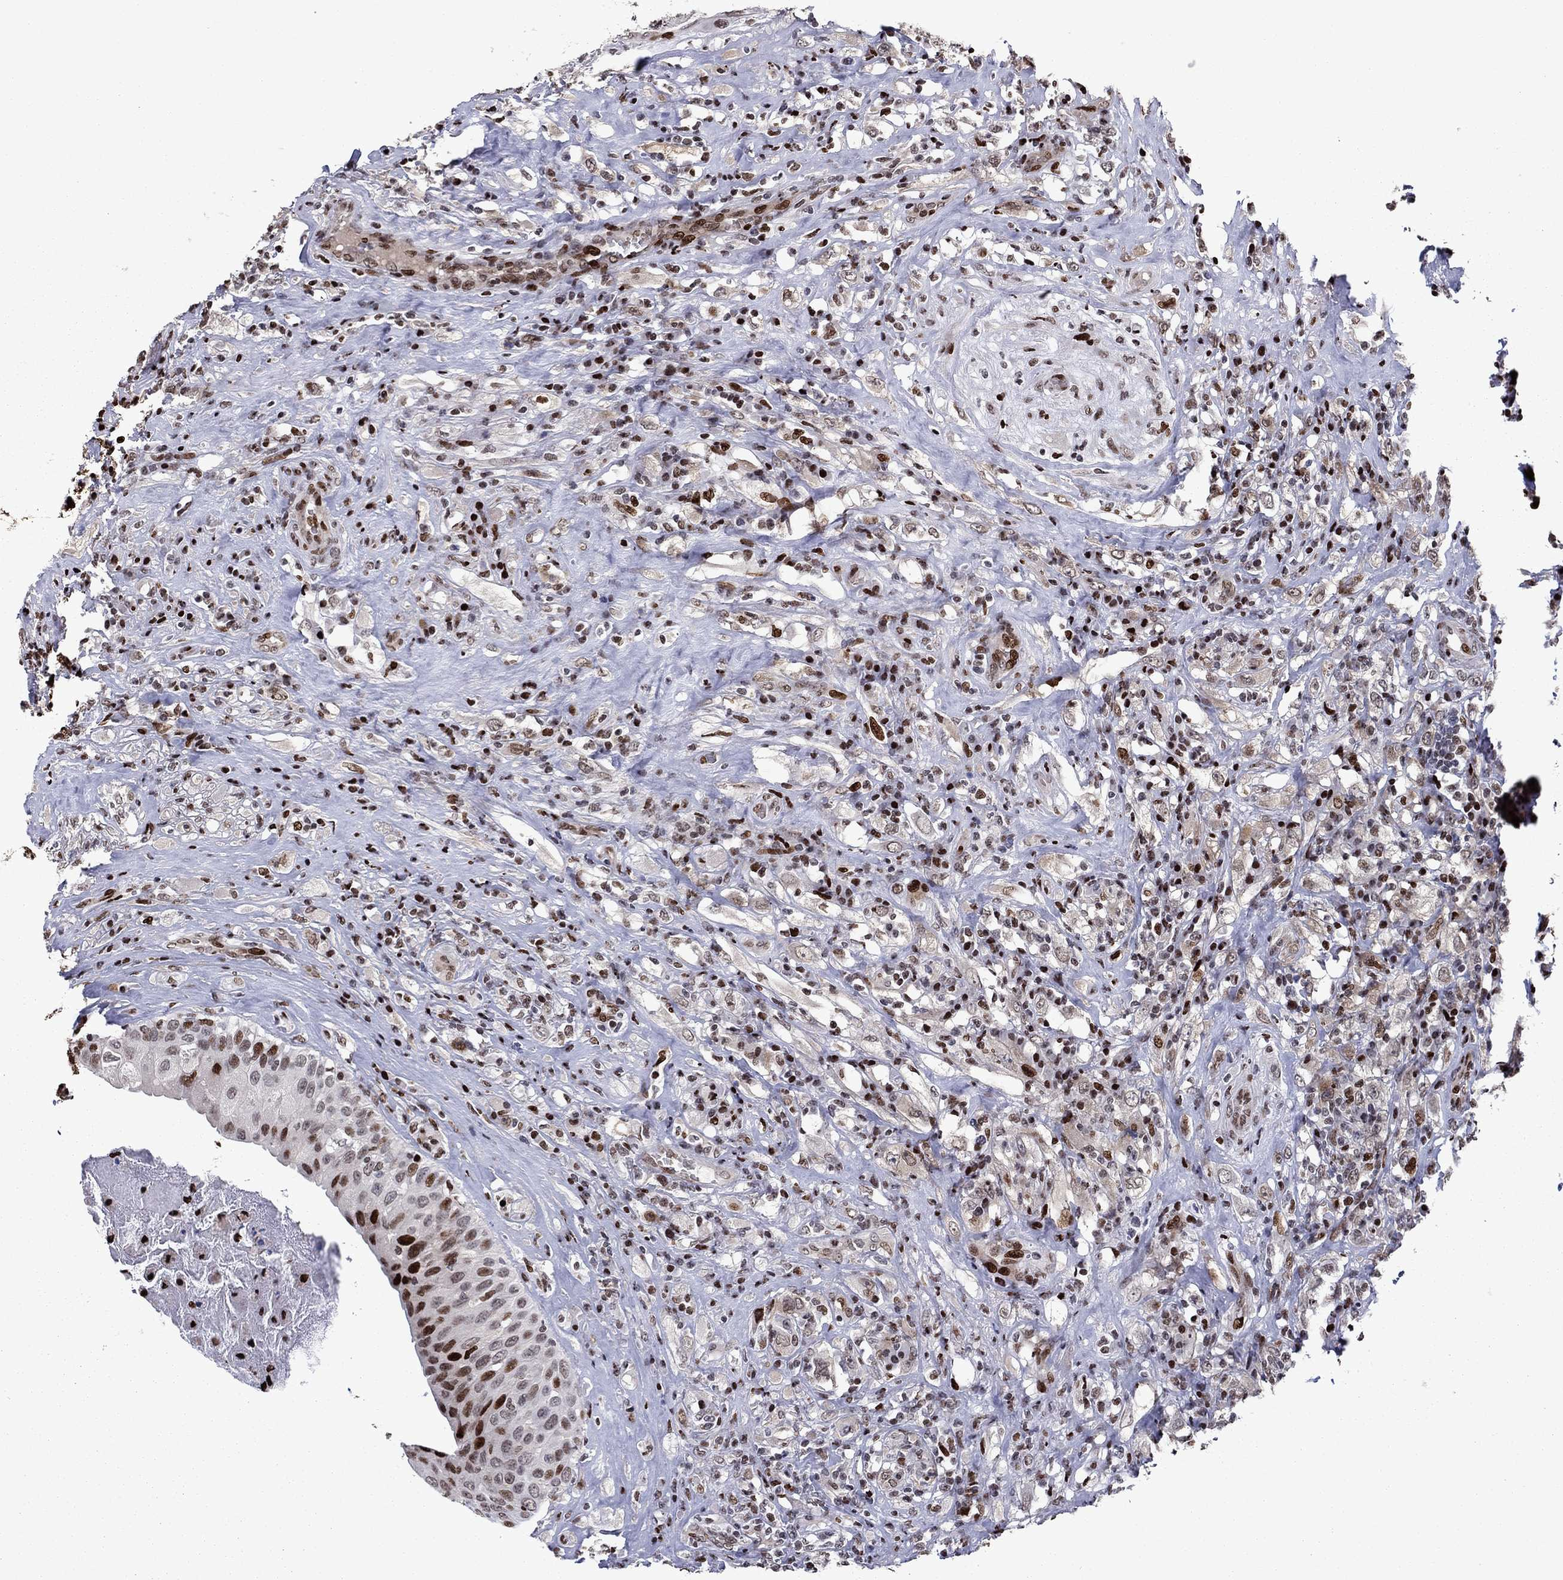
{"staining": {"intensity": "strong", "quantity": "<25%", "location": "nuclear"}, "tissue": "testis cancer", "cell_type": "Tumor cells", "image_type": "cancer", "snomed": [{"axis": "morphology", "description": "Necrosis, NOS"}, {"axis": "morphology", "description": "Carcinoma, Embryonal, NOS"}, {"axis": "topography", "description": "Testis"}], "caption": "This photomicrograph shows IHC staining of testis cancer, with medium strong nuclear expression in about <25% of tumor cells.", "gene": "LIMK1", "patient": {"sex": "male", "age": 19}}